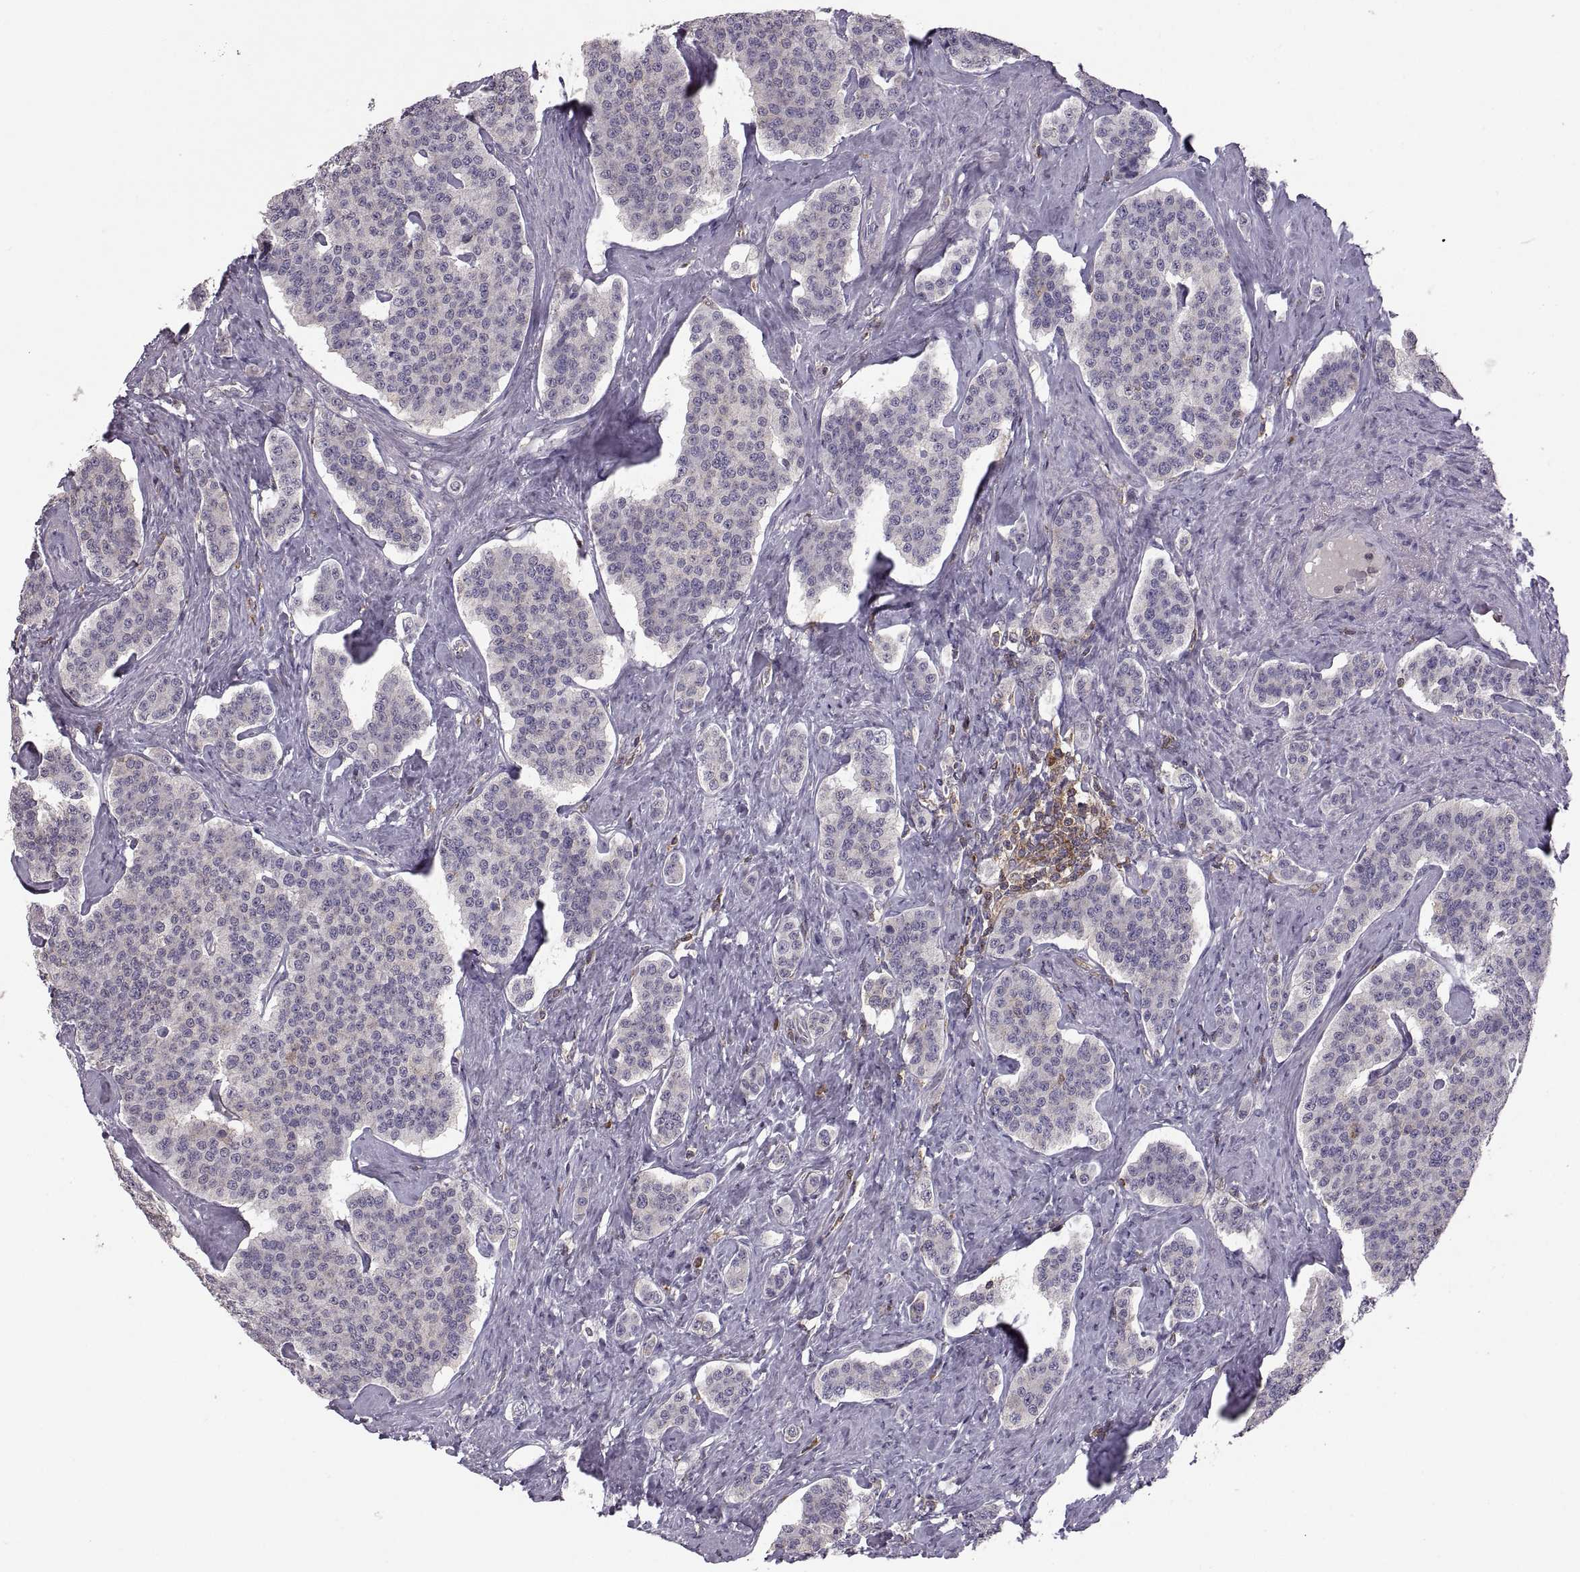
{"staining": {"intensity": "negative", "quantity": "none", "location": "none"}, "tissue": "carcinoid", "cell_type": "Tumor cells", "image_type": "cancer", "snomed": [{"axis": "morphology", "description": "Carcinoid, malignant, NOS"}, {"axis": "topography", "description": "Small intestine"}], "caption": "Protein analysis of carcinoid (malignant) displays no significant expression in tumor cells.", "gene": "EZR", "patient": {"sex": "female", "age": 58}}